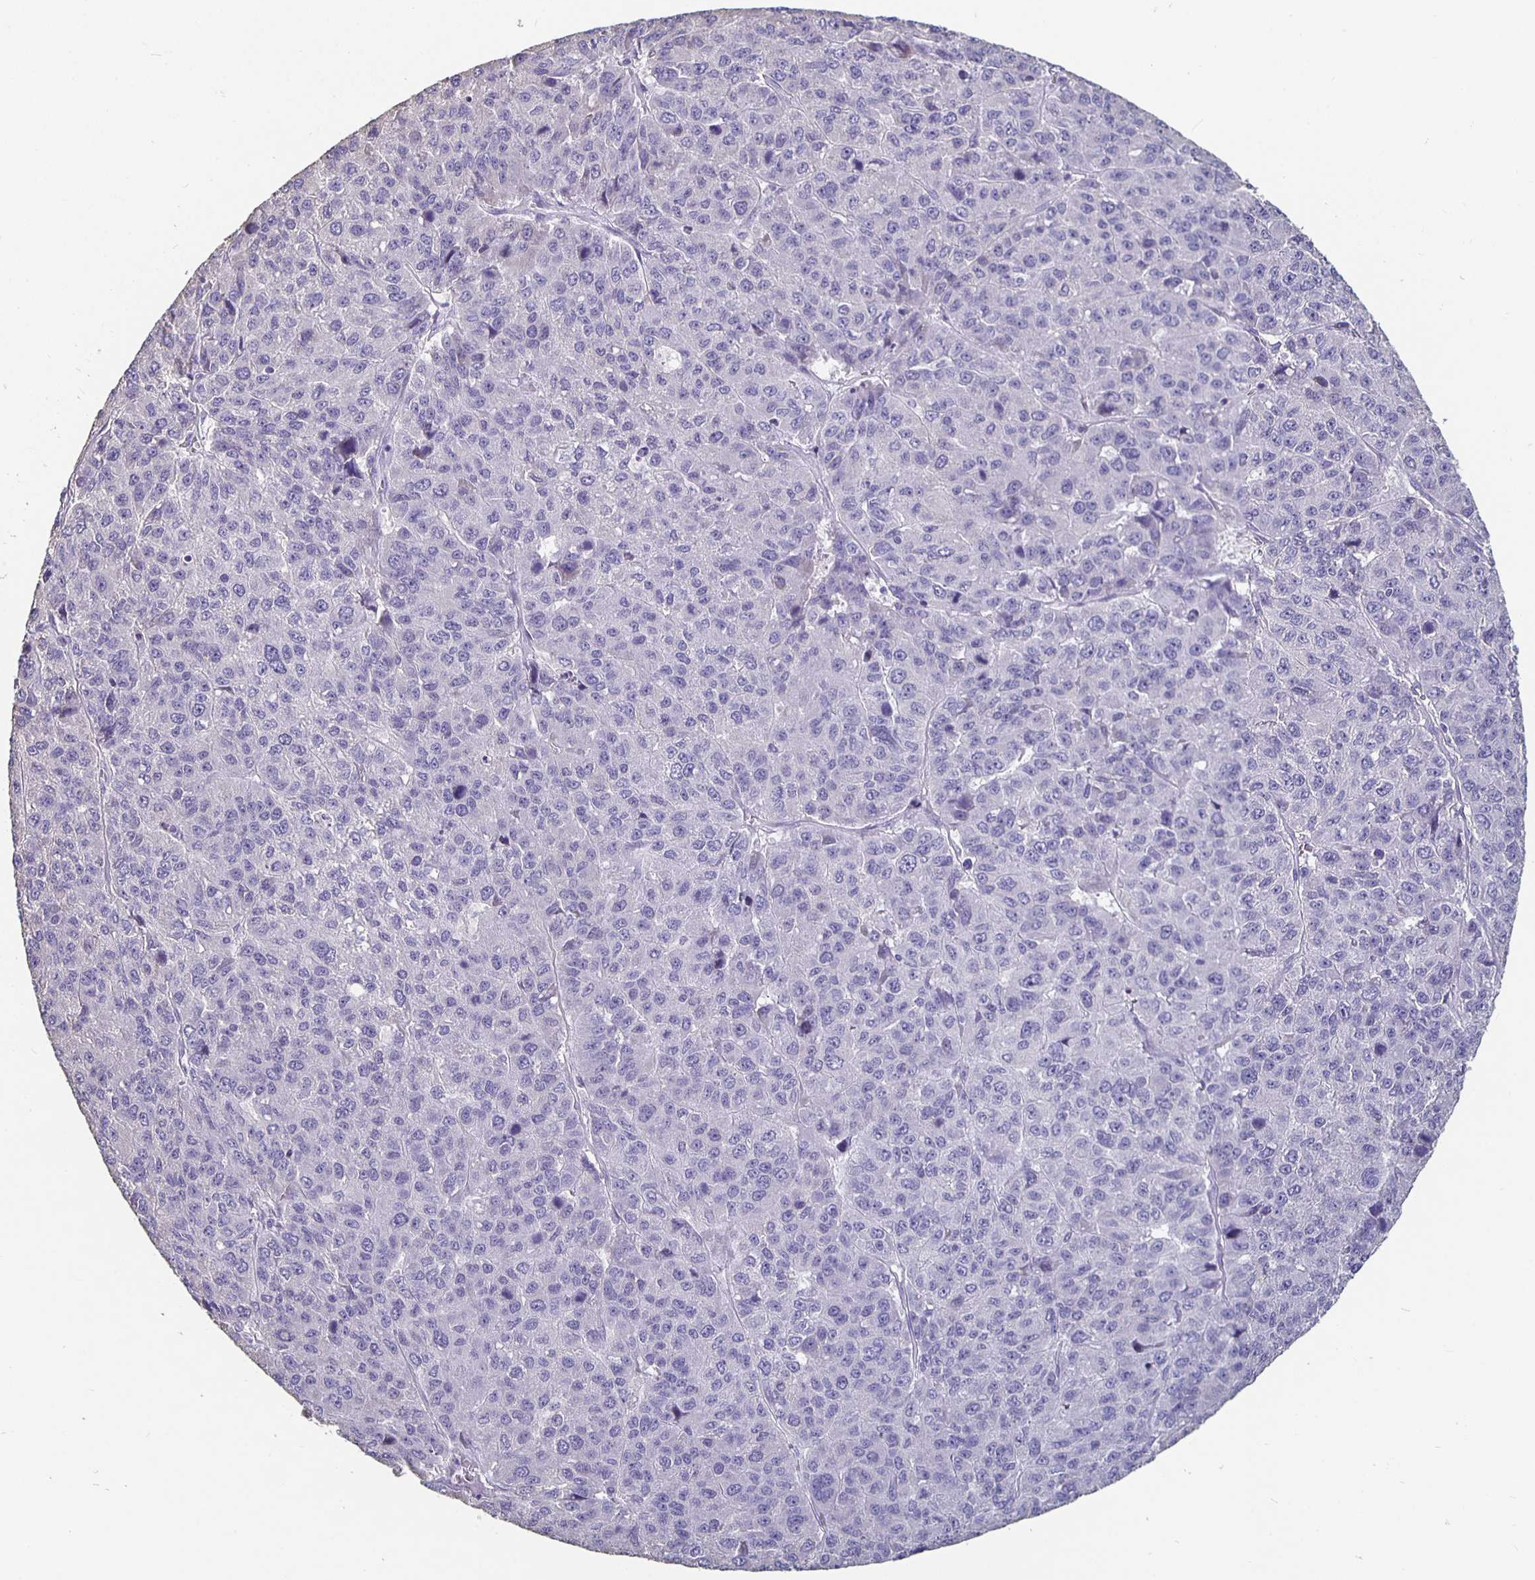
{"staining": {"intensity": "negative", "quantity": "none", "location": "none"}, "tissue": "liver cancer", "cell_type": "Tumor cells", "image_type": "cancer", "snomed": [{"axis": "morphology", "description": "Carcinoma, Hepatocellular, NOS"}, {"axis": "topography", "description": "Liver"}], "caption": "Immunohistochemistry of human hepatocellular carcinoma (liver) exhibits no positivity in tumor cells. (Brightfield microscopy of DAB immunohistochemistry at high magnification).", "gene": "GPX4", "patient": {"sex": "male", "age": 69}}